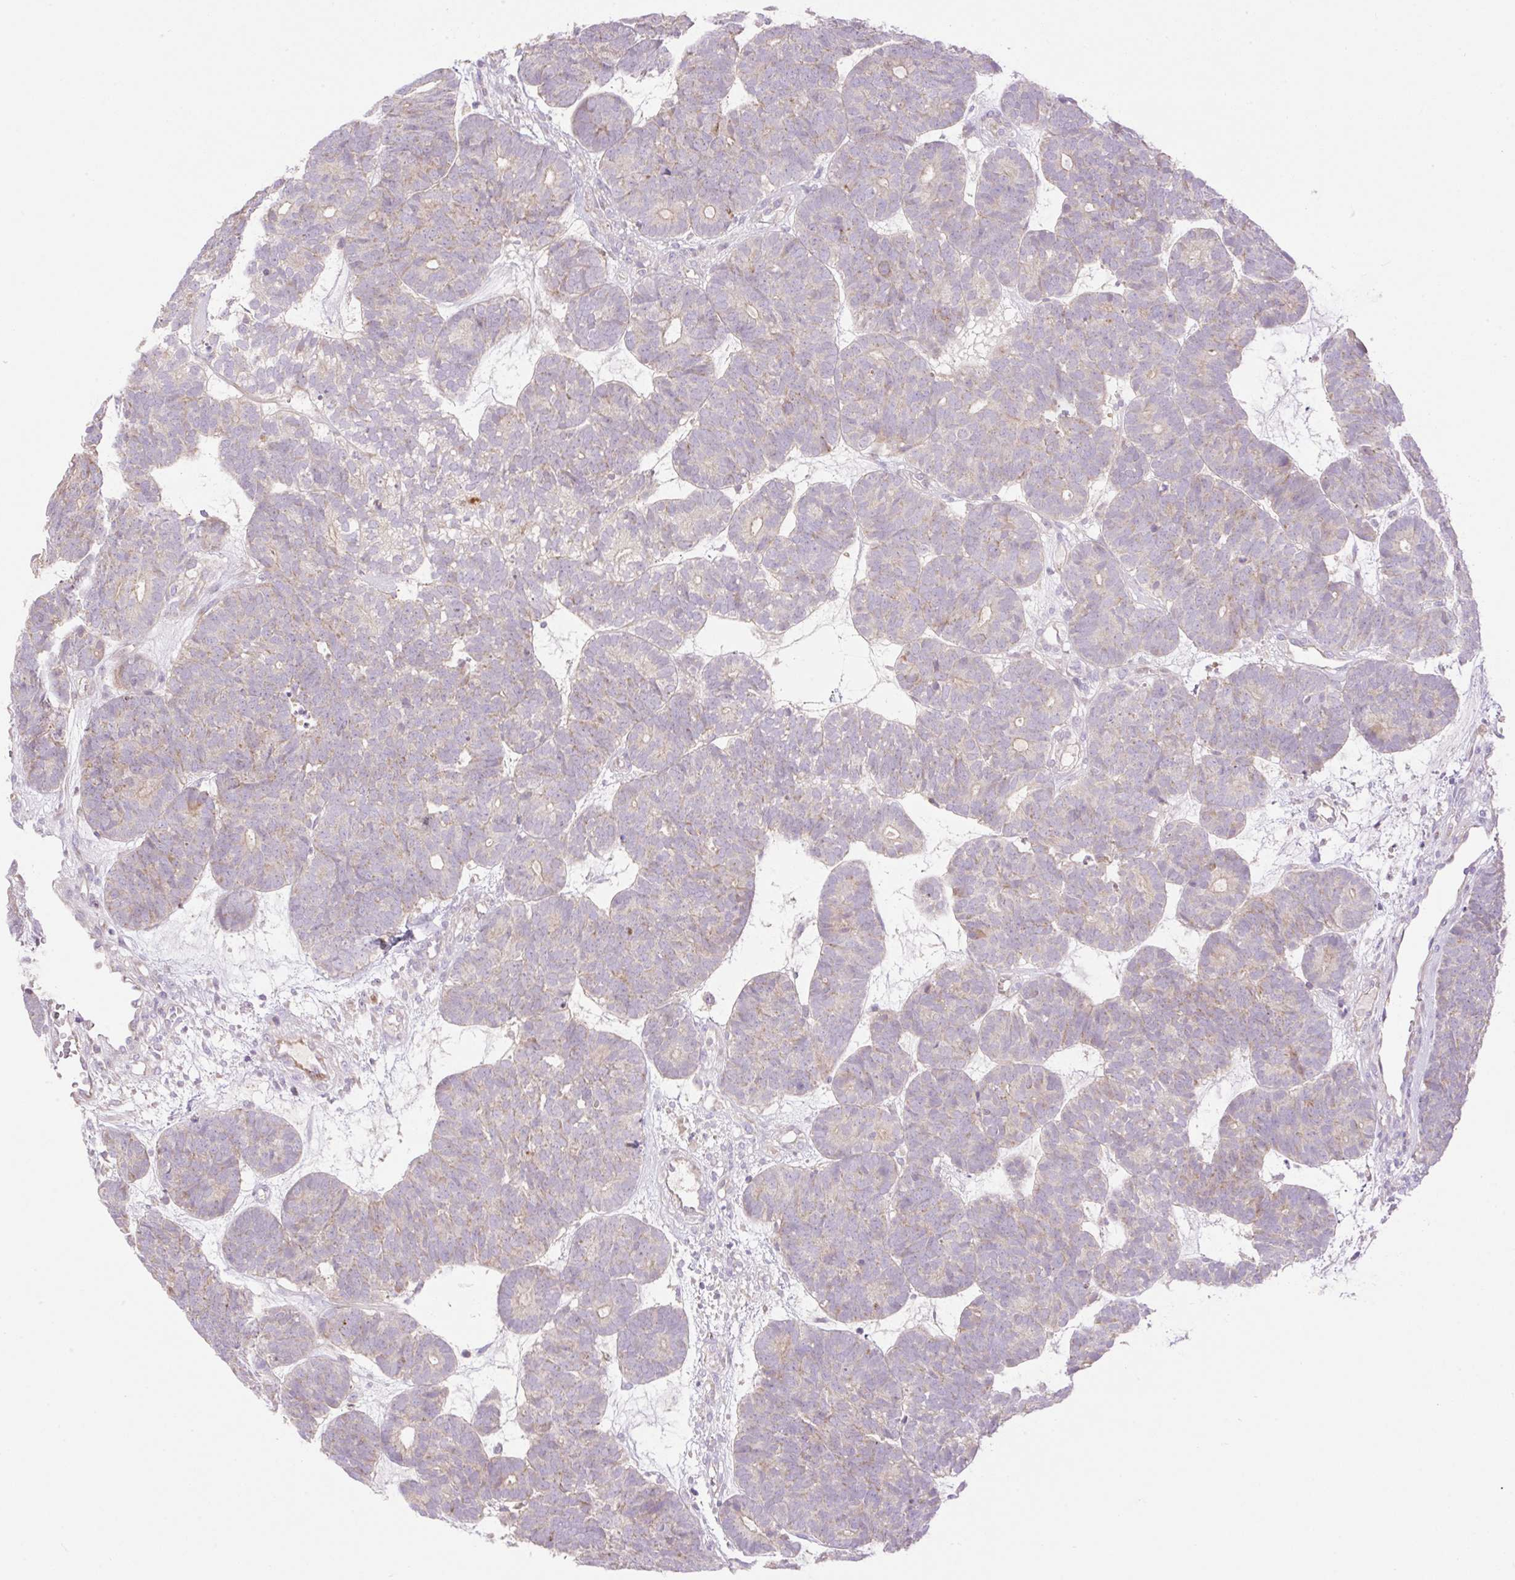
{"staining": {"intensity": "weak", "quantity": "<25%", "location": "cytoplasmic/membranous"}, "tissue": "head and neck cancer", "cell_type": "Tumor cells", "image_type": "cancer", "snomed": [{"axis": "morphology", "description": "Adenocarcinoma, NOS"}, {"axis": "topography", "description": "Head-Neck"}], "caption": "Immunohistochemistry (IHC) of head and neck adenocarcinoma shows no positivity in tumor cells.", "gene": "VPS25", "patient": {"sex": "female", "age": 81}}